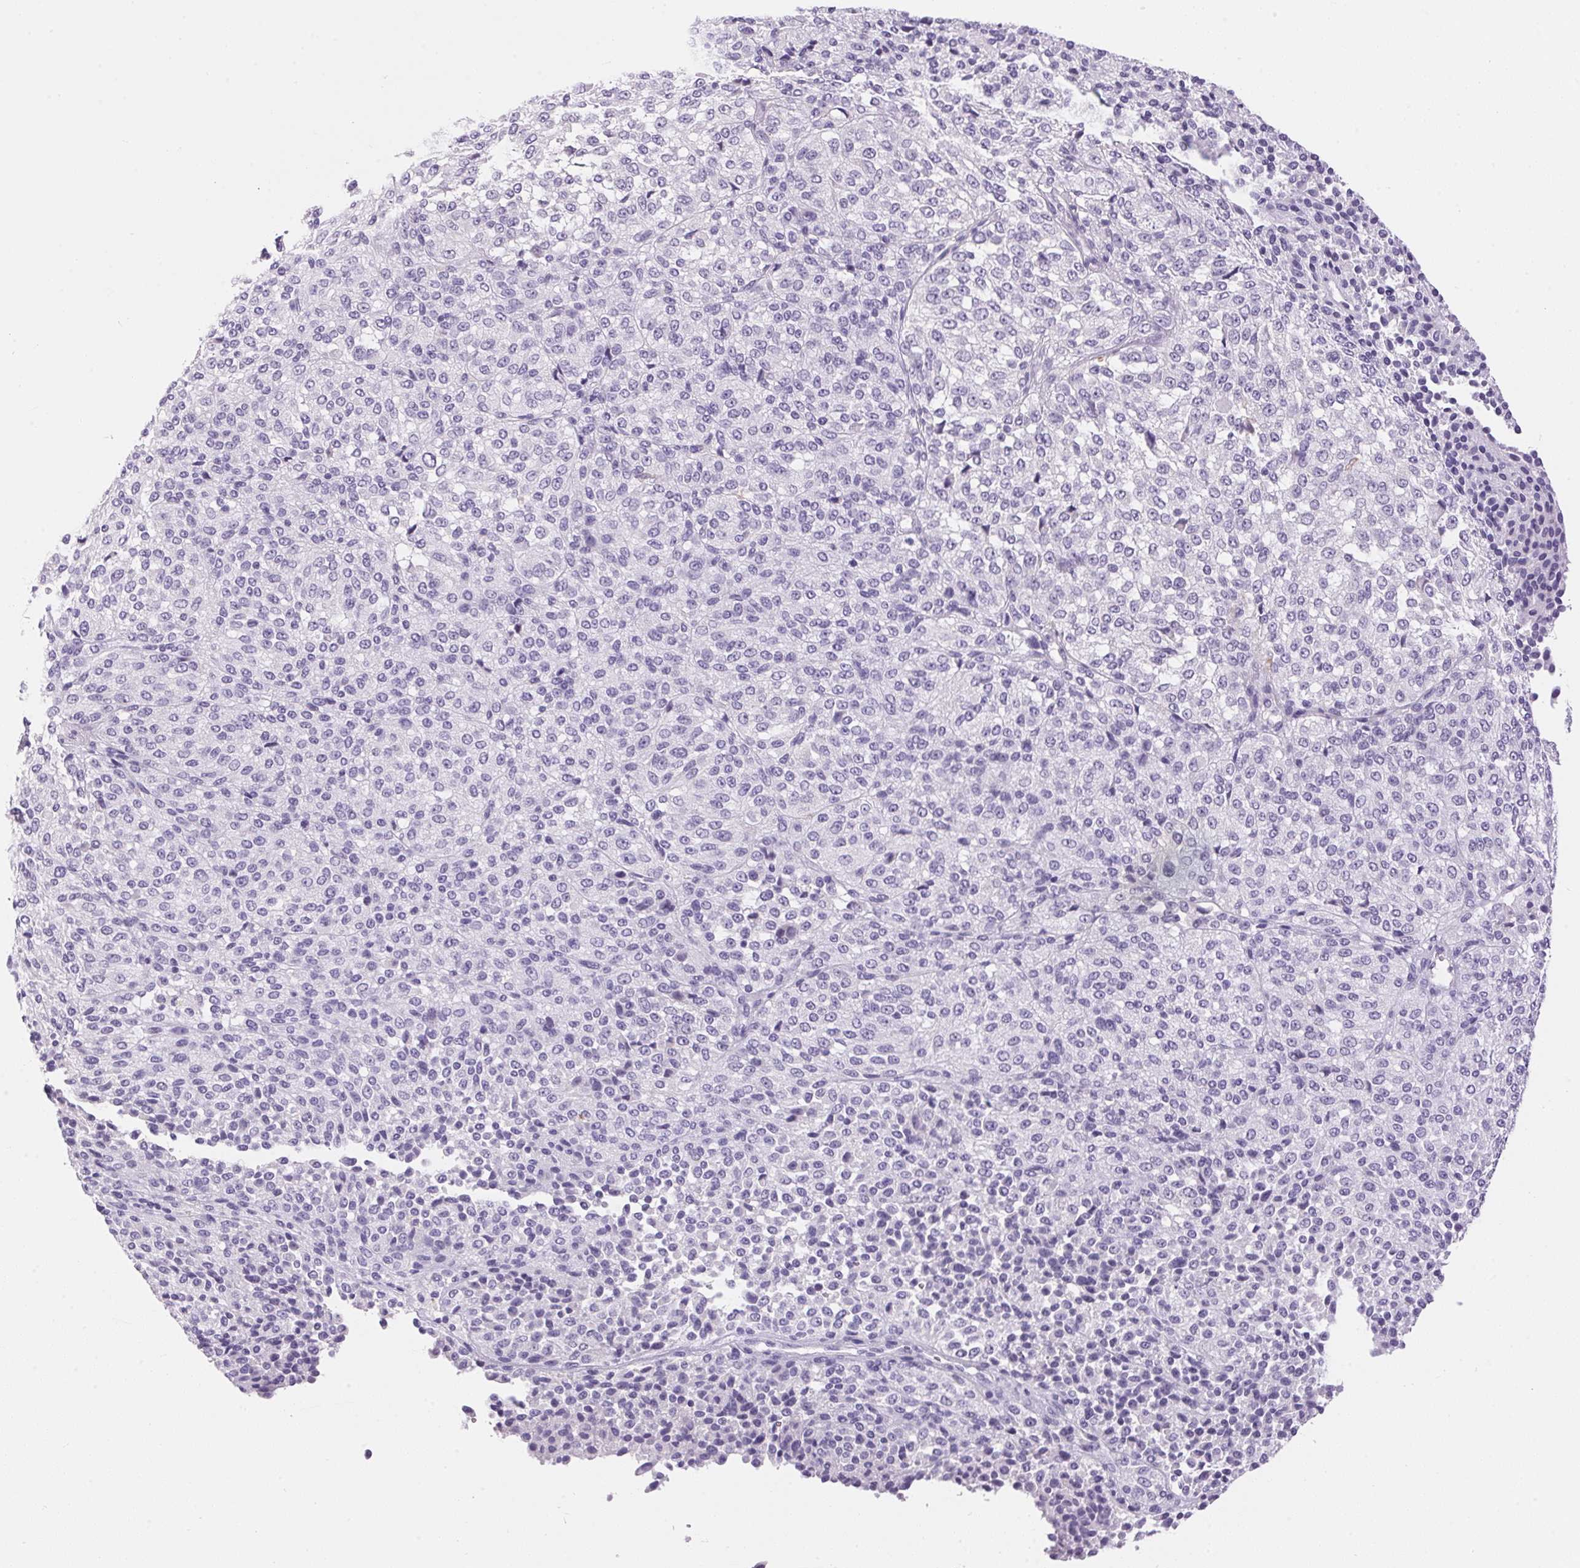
{"staining": {"intensity": "negative", "quantity": "none", "location": "none"}, "tissue": "melanoma", "cell_type": "Tumor cells", "image_type": "cancer", "snomed": [{"axis": "morphology", "description": "Malignant melanoma, Metastatic site"}, {"axis": "topography", "description": "Brain"}], "caption": "This image is of malignant melanoma (metastatic site) stained with immunohistochemistry (IHC) to label a protein in brown with the nuclei are counter-stained blue. There is no positivity in tumor cells.", "gene": "PNLIPRP3", "patient": {"sex": "female", "age": 56}}